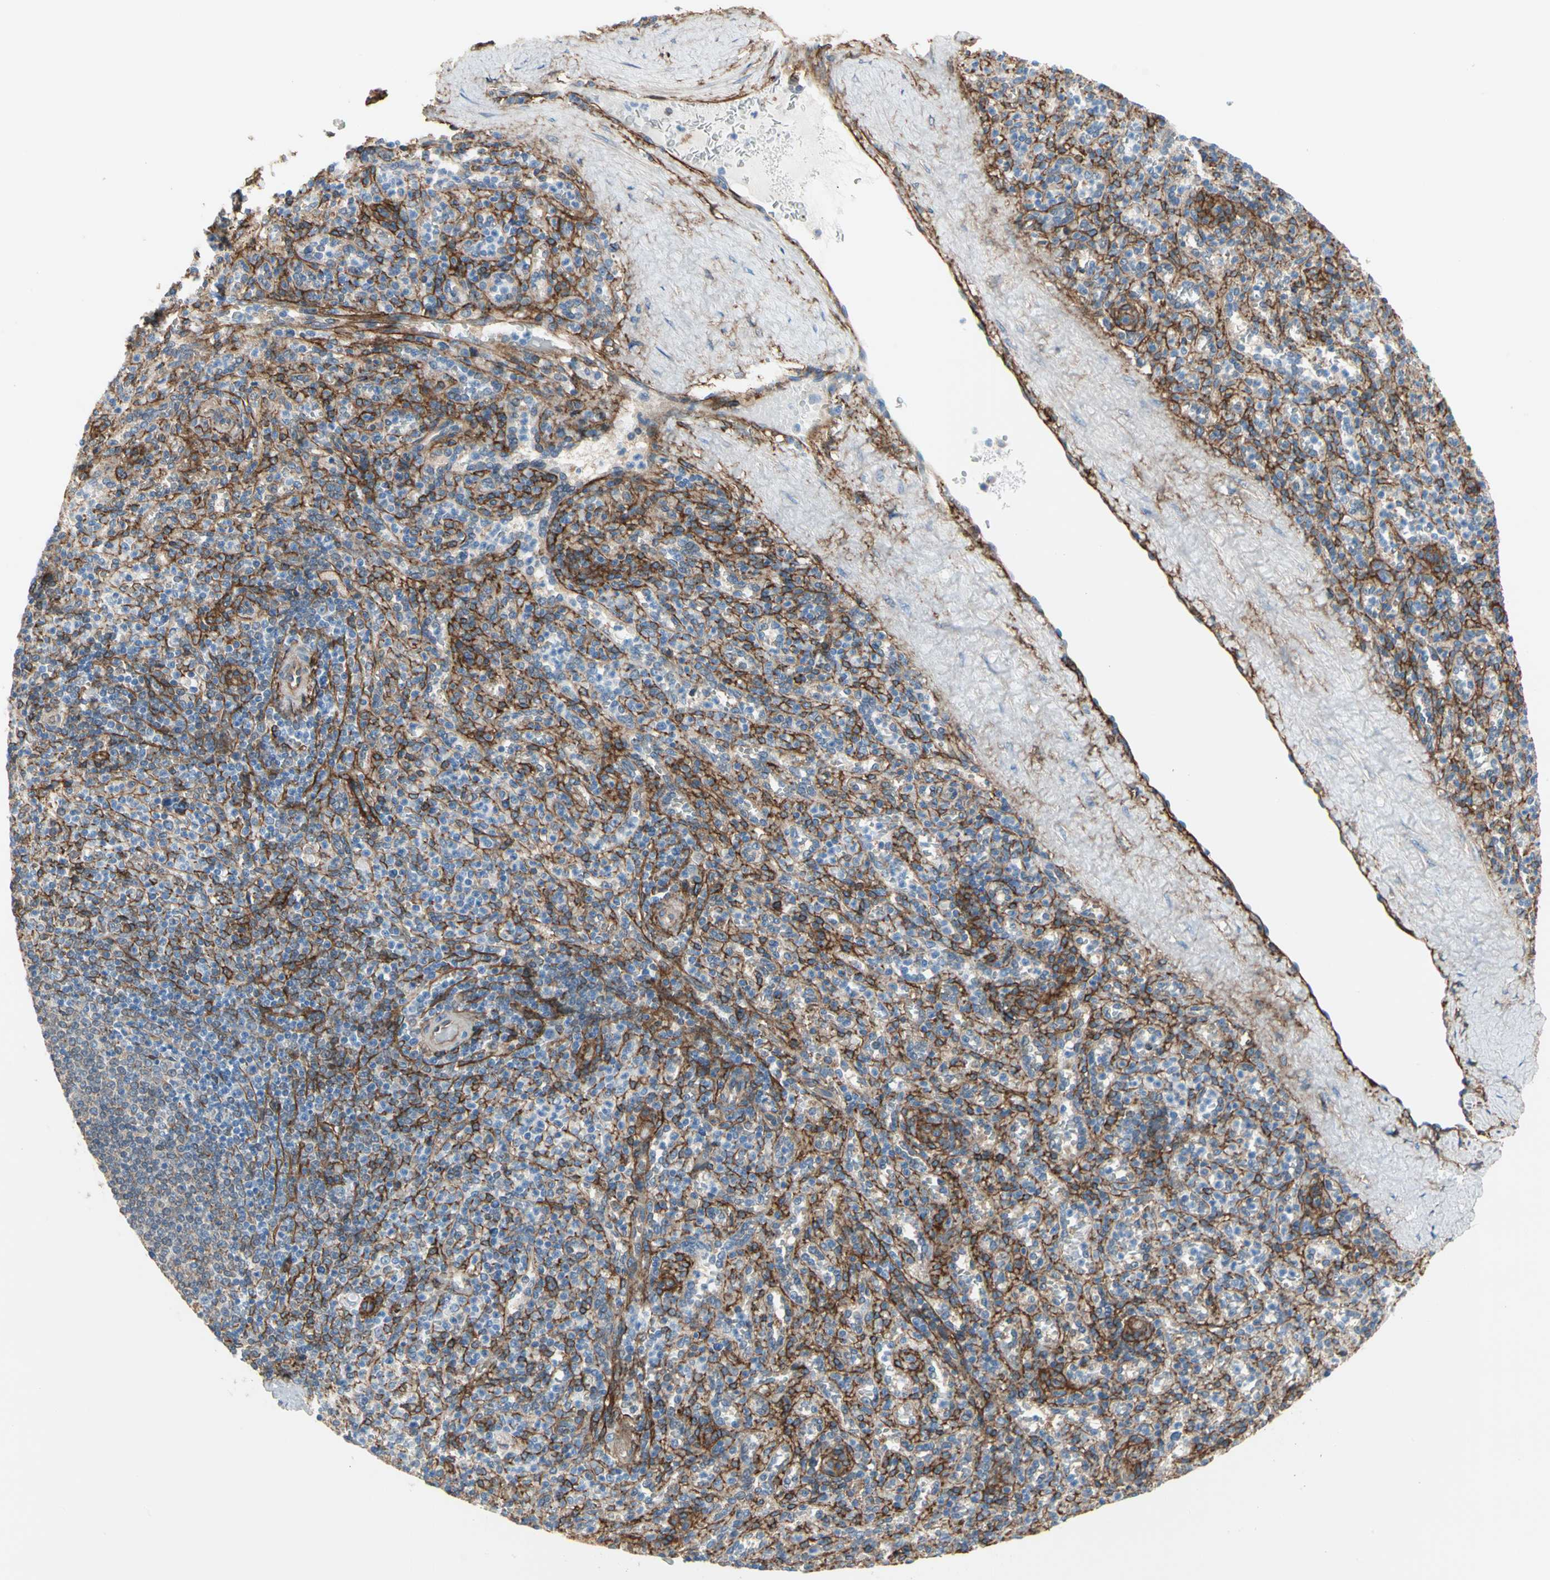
{"staining": {"intensity": "weak", "quantity": "<25%", "location": "cytoplasmic/membranous"}, "tissue": "spleen", "cell_type": "Cells in red pulp", "image_type": "normal", "snomed": [{"axis": "morphology", "description": "Normal tissue, NOS"}, {"axis": "topography", "description": "Spleen"}], "caption": "Human spleen stained for a protein using immunohistochemistry displays no expression in cells in red pulp.", "gene": "EPB41L2", "patient": {"sex": "male", "age": 36}}